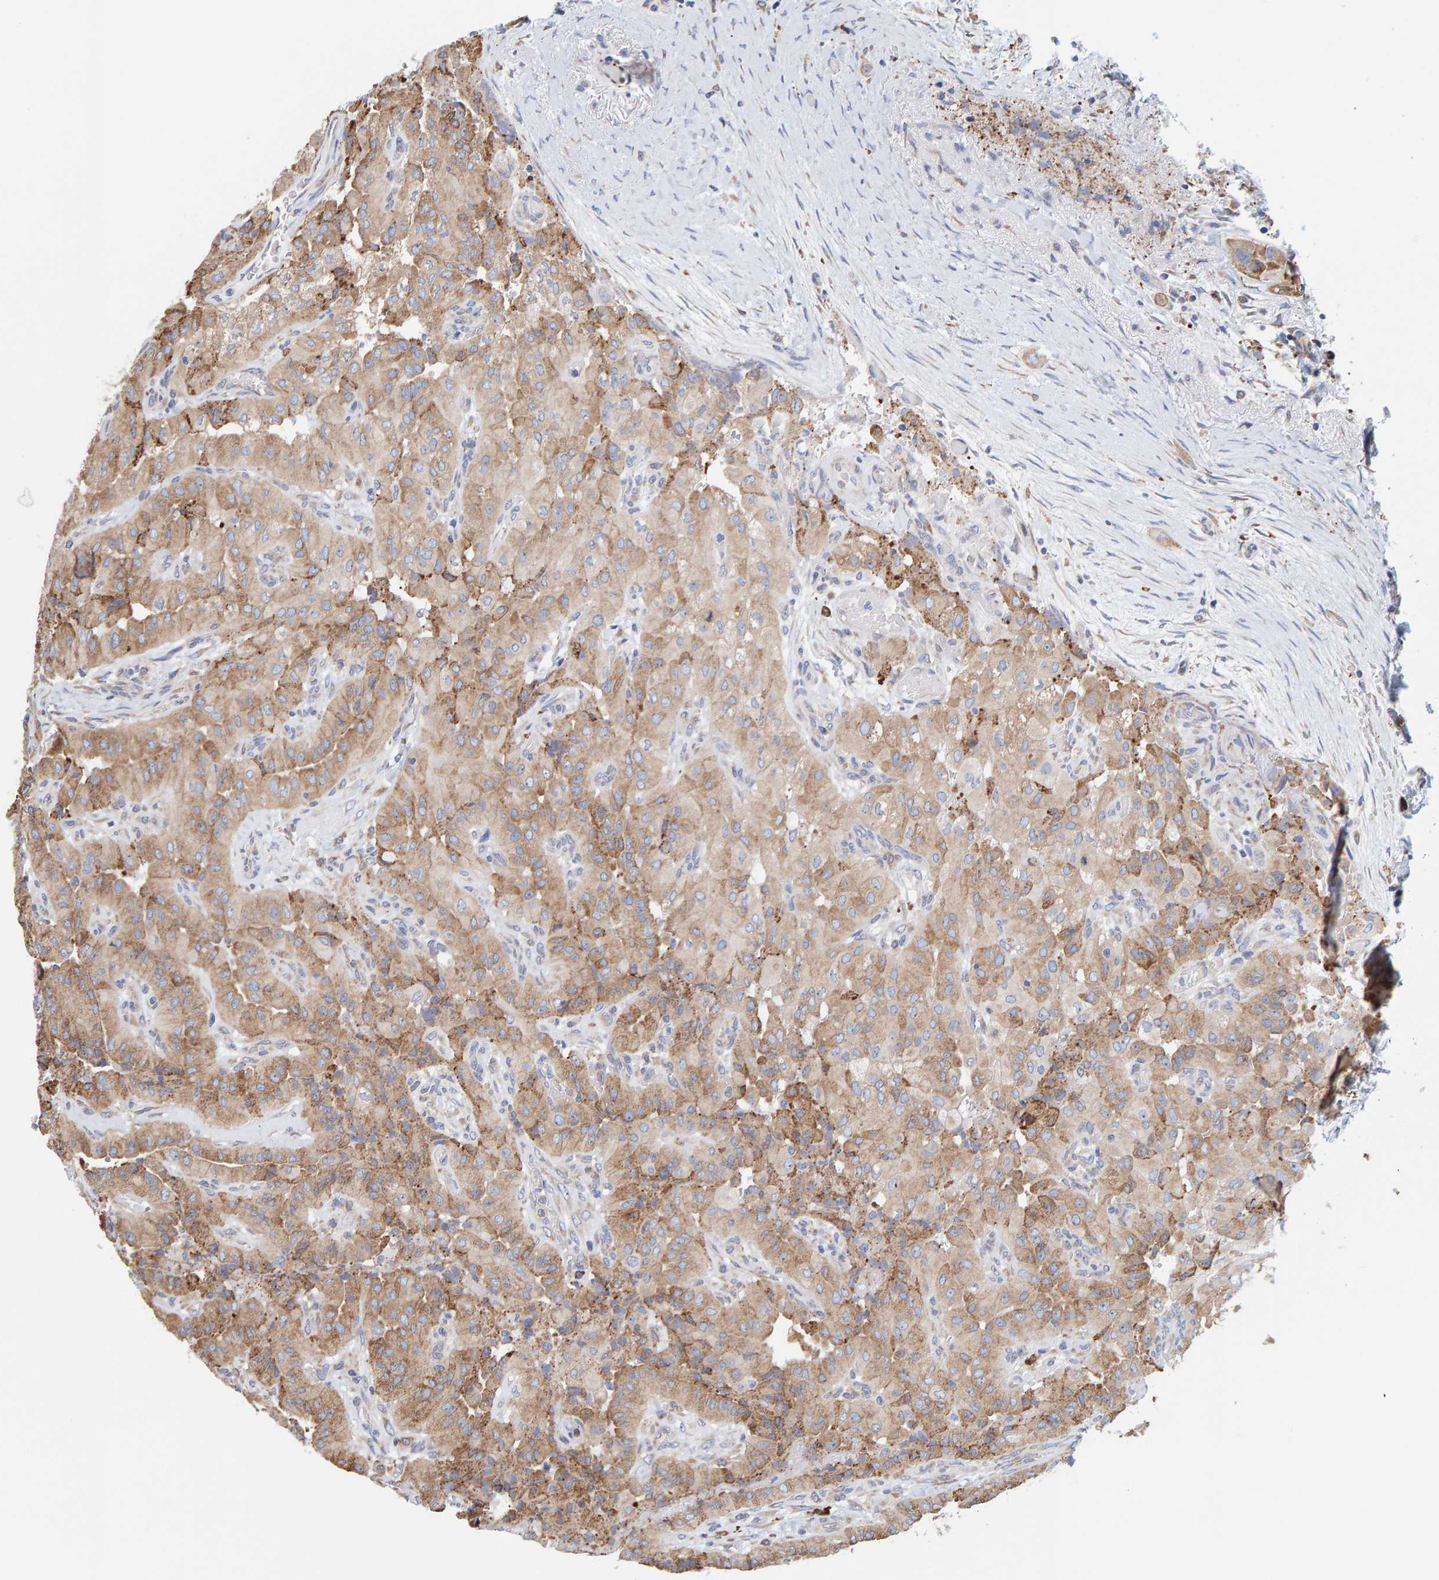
{"staining": {"intensity": "moderate", "quantity": ">75%", "location": "cytoplasmic/membranous"}, "tissue": "thyroid cancer", "cell_type": "Tumor cells", "image_type": "cancer", "snomed": [{"axis": "morphology", "description": "Papillary adenocarcinoma, NOS"}, {"axis": "topography", "description": "Thyroid gland"}], "caption": "Immunohistochemistry photomicrograph of neoplastic tissue: thyroid papillary adenocarcinoma stained using immunohistochemistry (IHC) reveals medium levels of moderate protein expression localized specifically in the cytoplasmic/membranous of tumor cells, appearing as a cytoplasmic/membranous brown color.", "gene": "SGPL1", "patient": {"sex": "female", "age": 59}}